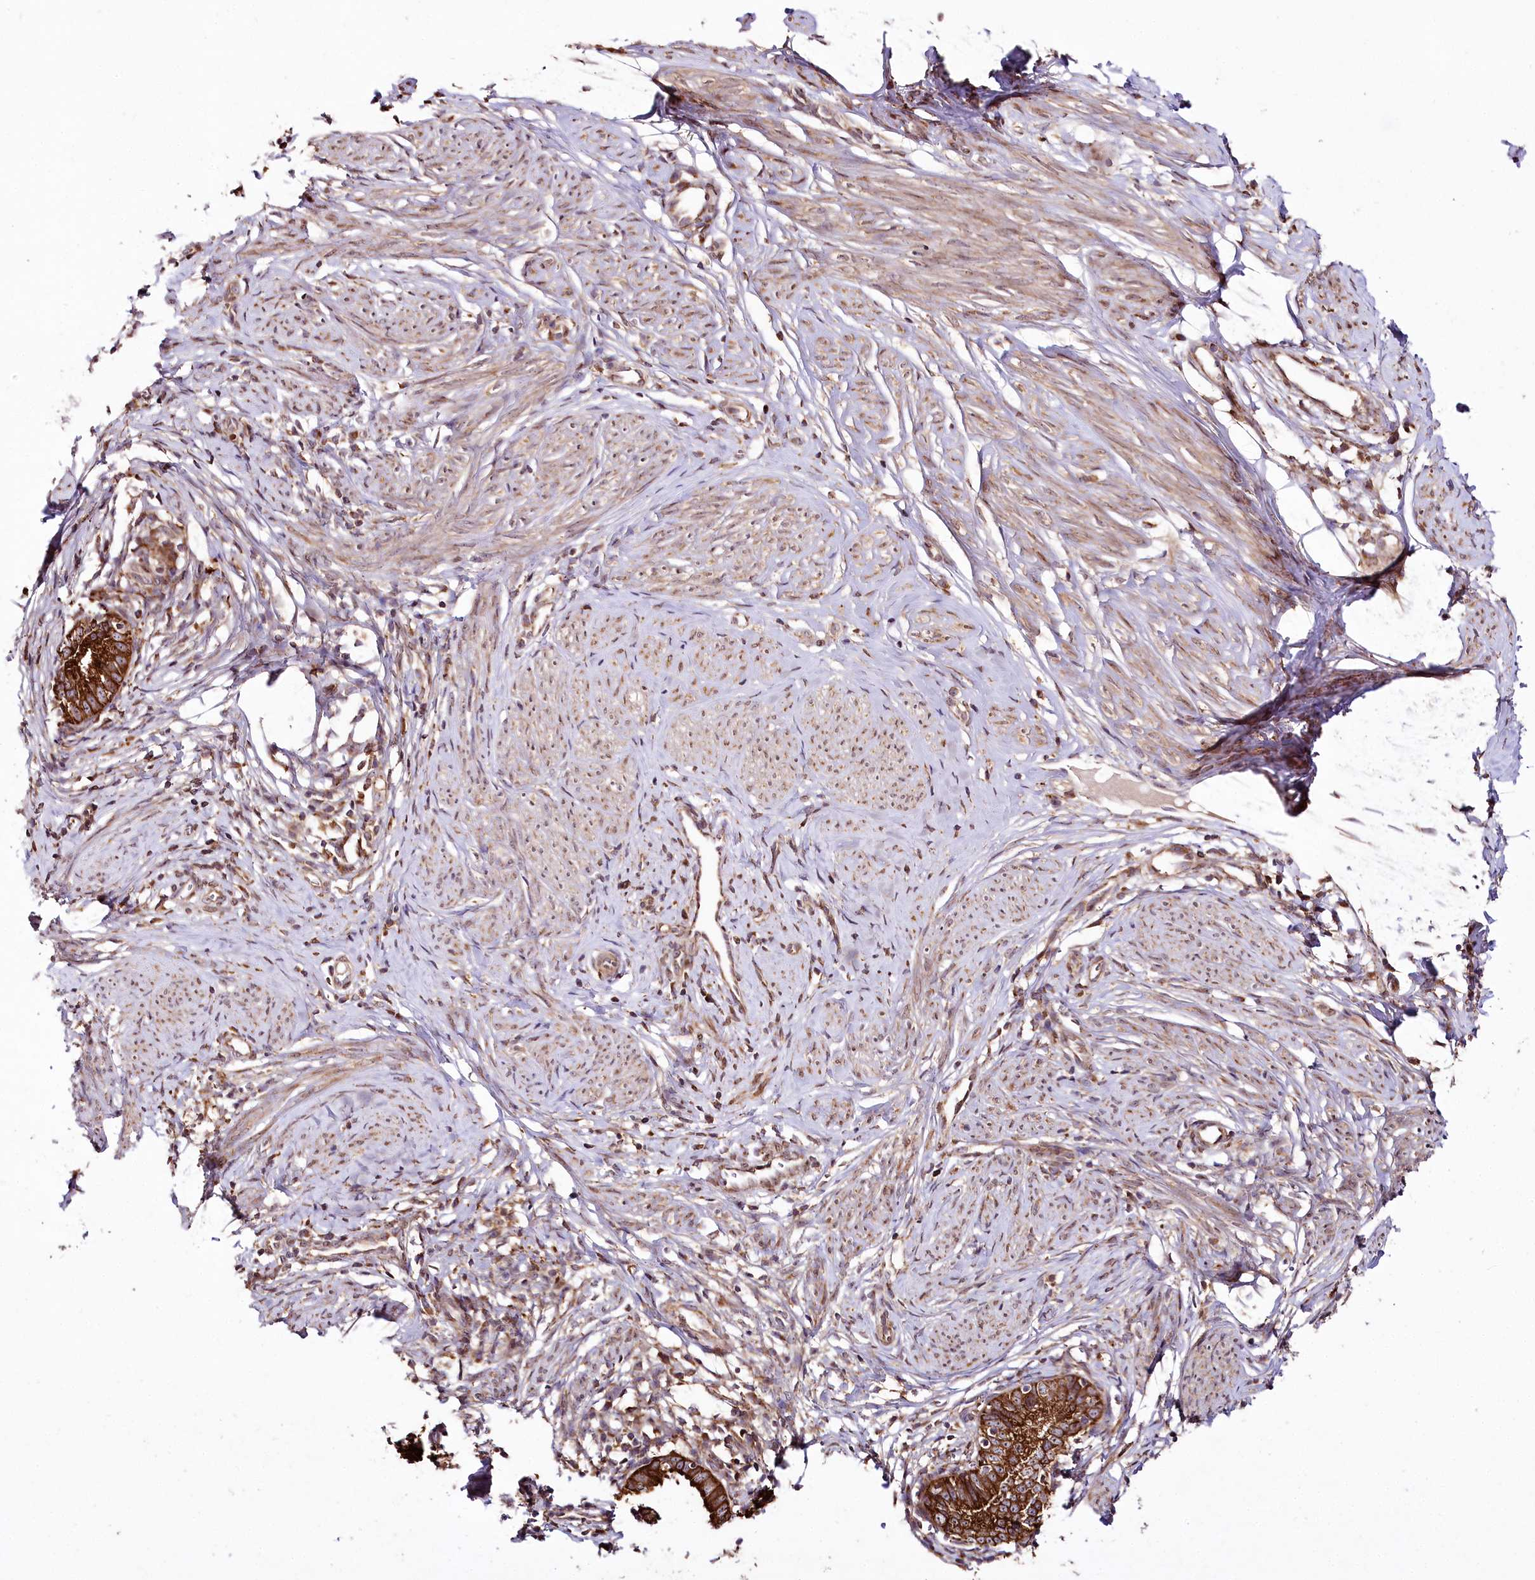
{"staining": {"intensity": "strong", "quantity": ">75%", "location": "cytoplasmic/membranous"}, "tissue": "cervical cancer", "cell_type": "Tumor cells", "image_type": "cancer", "snomed": [{"axis": "morphology", "description": "Adenocarcinoma, NOS"}, {"axis": "topography", "description": "Cervix"}], "caption": "Adenocarcinoma (cervical) tissue reveals strong cytoplasmic/membranous staining in about >75% of tumor cells, visualized by immunohistochemistry.", "gene": "RAB7A", "patient": {"sex": "female", "age": 36}}